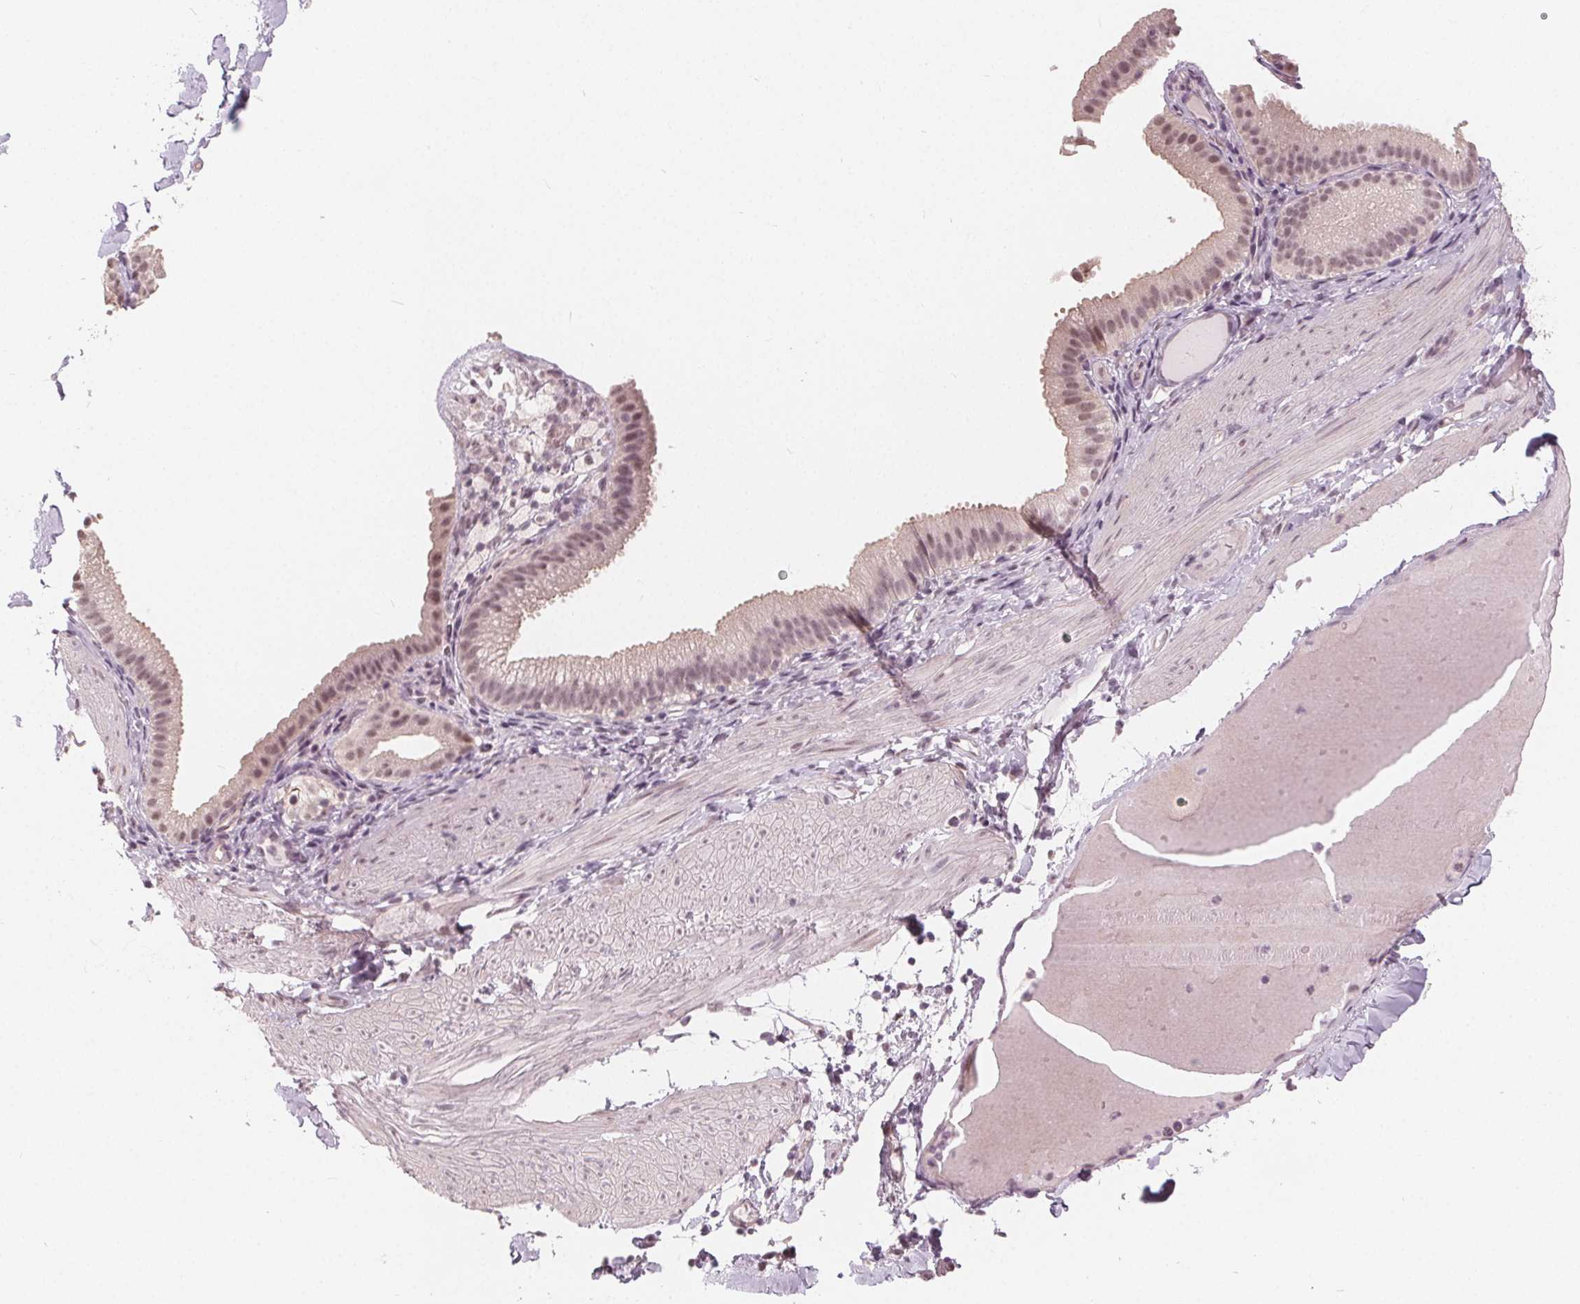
{"staining": {"intensity": "weak", "quantity": "25%-75%", "location": "nuclear"}, "tissue": "adipose tissue", "cell_type": "Adipocytes", "image_type": "normal", "snomed": [{"axis": "morphology", "description": "Normal tissue, NOS"}, {"axis": "topography", "description": "Gallbladder"}, {"axis": "topography", "description": "Peripheral nerve tissue"}], "caption": "Brown immunohistochemical staining in normal human adipose tissue demonstrates weak nuclear expression in approximately 25%-75% of adipocytes. (DAB IHC, brown staining for protein, blue staining for nuclei).", "gene": "NUP210L", "patient": {"sex": "female", "age": 45}}